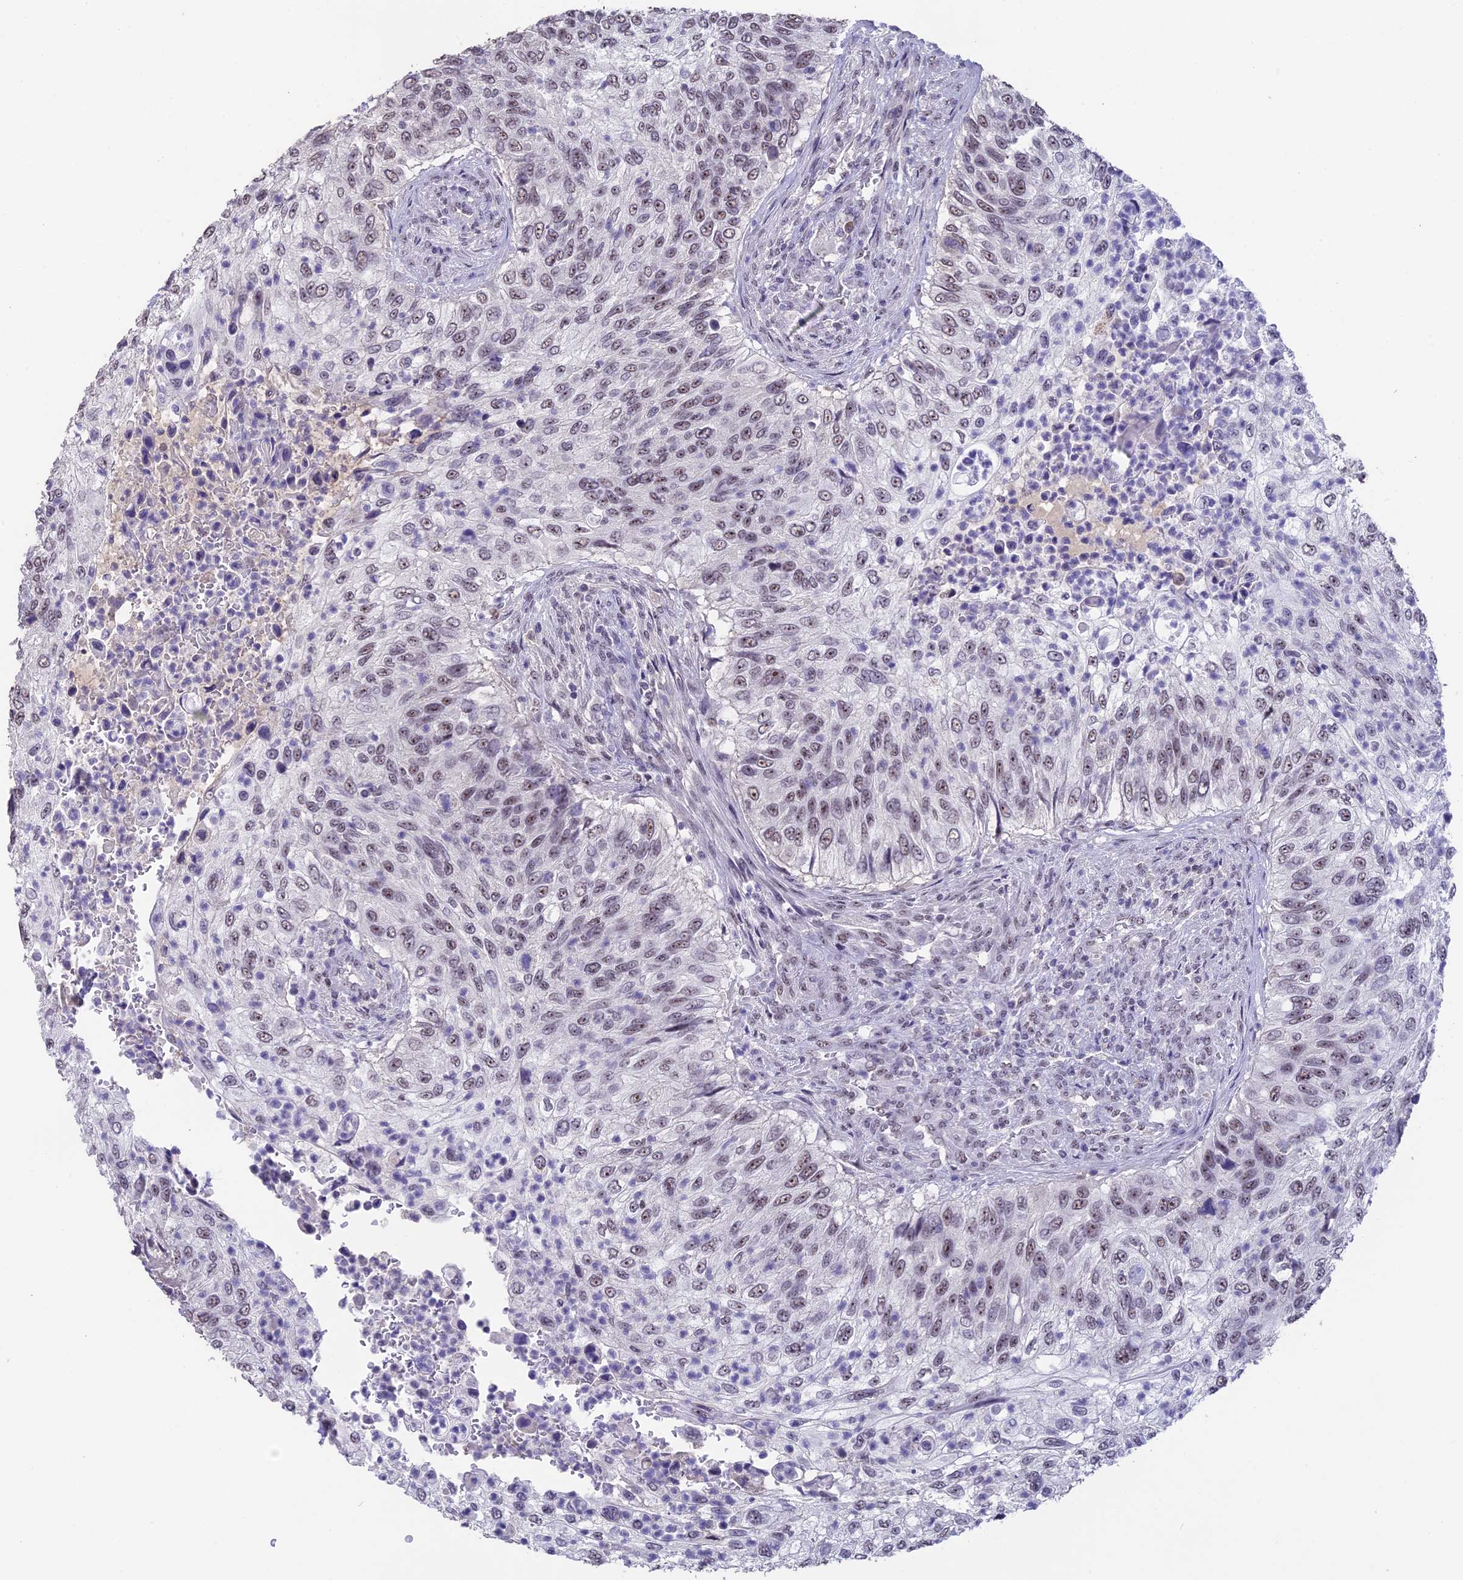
{"staining": {"intensity": "weak", "quantity": "25%-75%", "location": "nuclear"}, "tissue": "urothelial cancer", "cell_type": "Tumor cells", "image_type": "cancer", "snomed": [{"axis": "morphology", "description": "Urothelial carcinoma, High grade"}, {"axis": "topography", "description": "Urinary bladder"}], "caption": "Protein staining demonstrates weak nuclear expression in approximately 25%-75% of tumor cells in urothelial cancer. The protein of interest is shown in brown color, while the nuclei are stained blue.", "gene": "SETD2", "patient": {"sex": "female", "age": 60}}